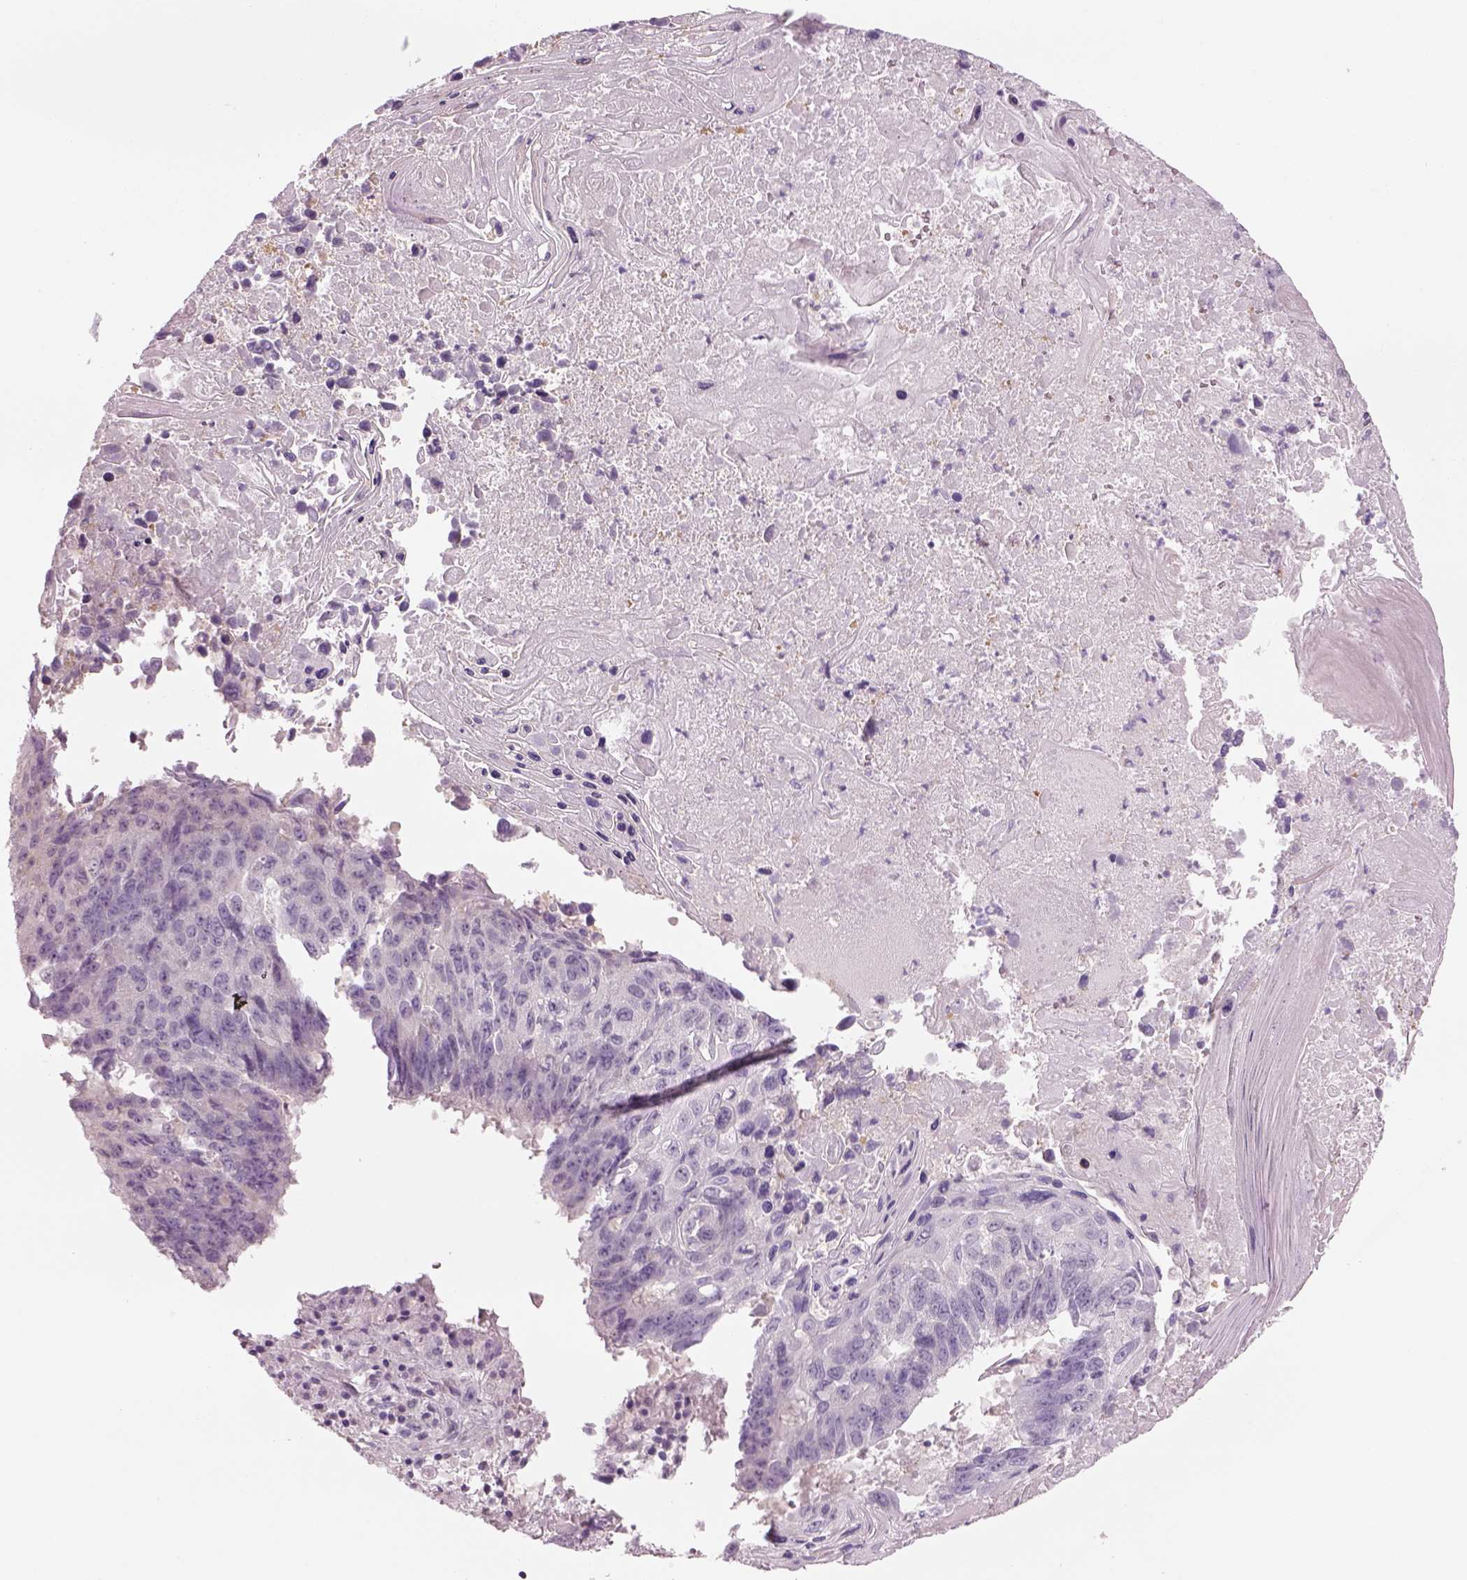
{"staining": {"intensity": "negative", "quantity": "none", "location": "none"}, "tissue": "lung cancer", "cell_type": "Tumor cells", "image_type": "cancer", "snomed": [{"axis": "morphology", "description": "Squamous cell carcinoma, NOS"}, {"axis": "topography", "description": "Lung"}], "caption": "Lung cancer (squamous cell carcinoma) was stained to show a protein in brown. There is no significant positivity in tumor cells. (DAB (3,3'-diaminobenzidine) immunohistochemistry (IHC), high magnification).", "gene": "MDH1B", "patient": {"sex": "male", "age": 73}}